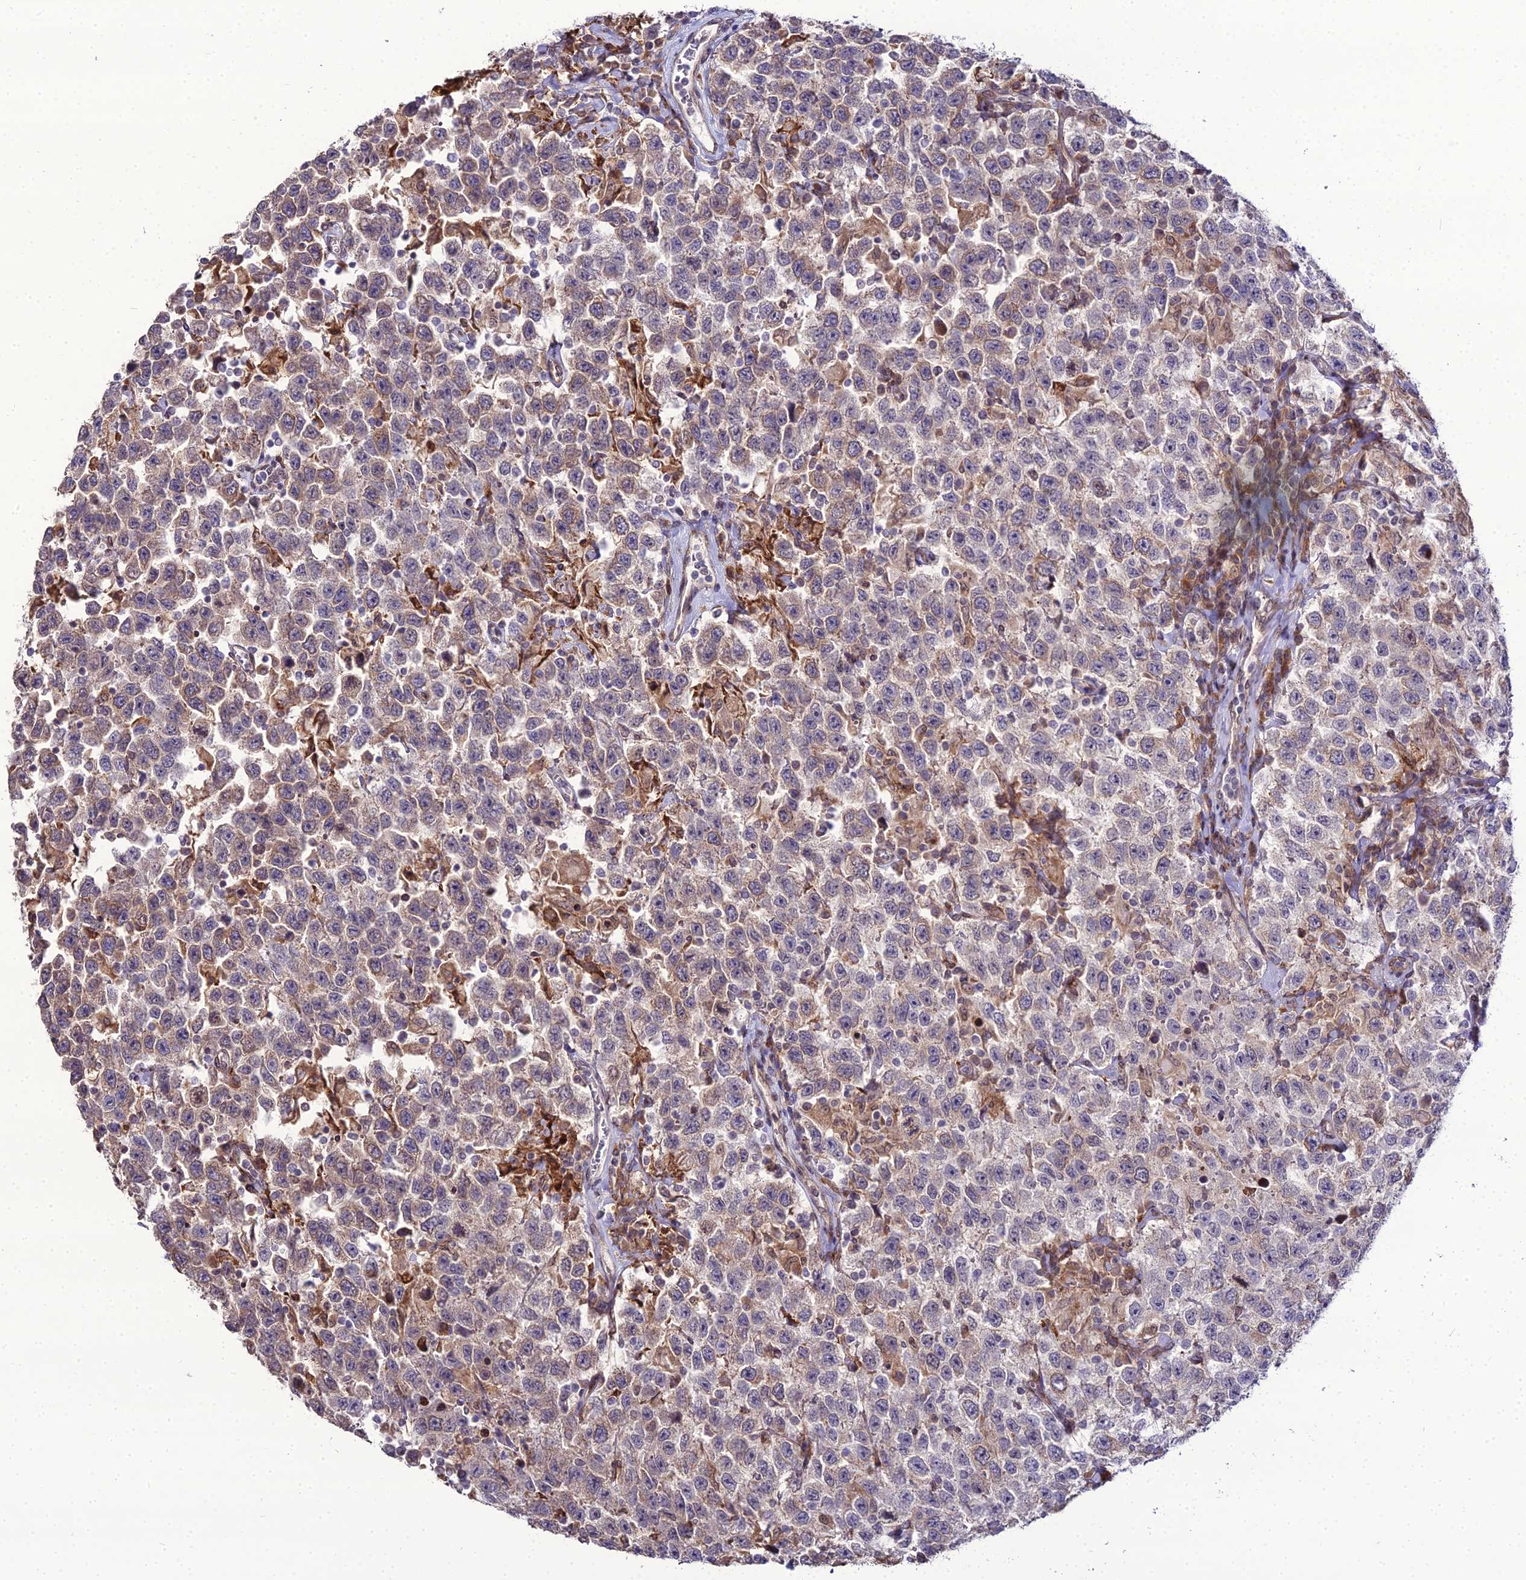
{"staining": {"intensity": "moderate", "quantity": "<25%", "location": "cytoplasmic/membranous"}, "tissue": "testis cancer", "cell_type": "Tumor cells", "image_type": "cancer", "snomed": [{"axis": "morphology", "description": "Seminoma, NOS"}, {"axis": "topography", "description": "Testis"}], "caption": "A photomicrograph of testis seminoma stained for a protein shows moderate cytoplasmic/membranous brown staining in tumor cells.", "gene": "TROAP", "patient": {"sex": "male", "age": 41}}